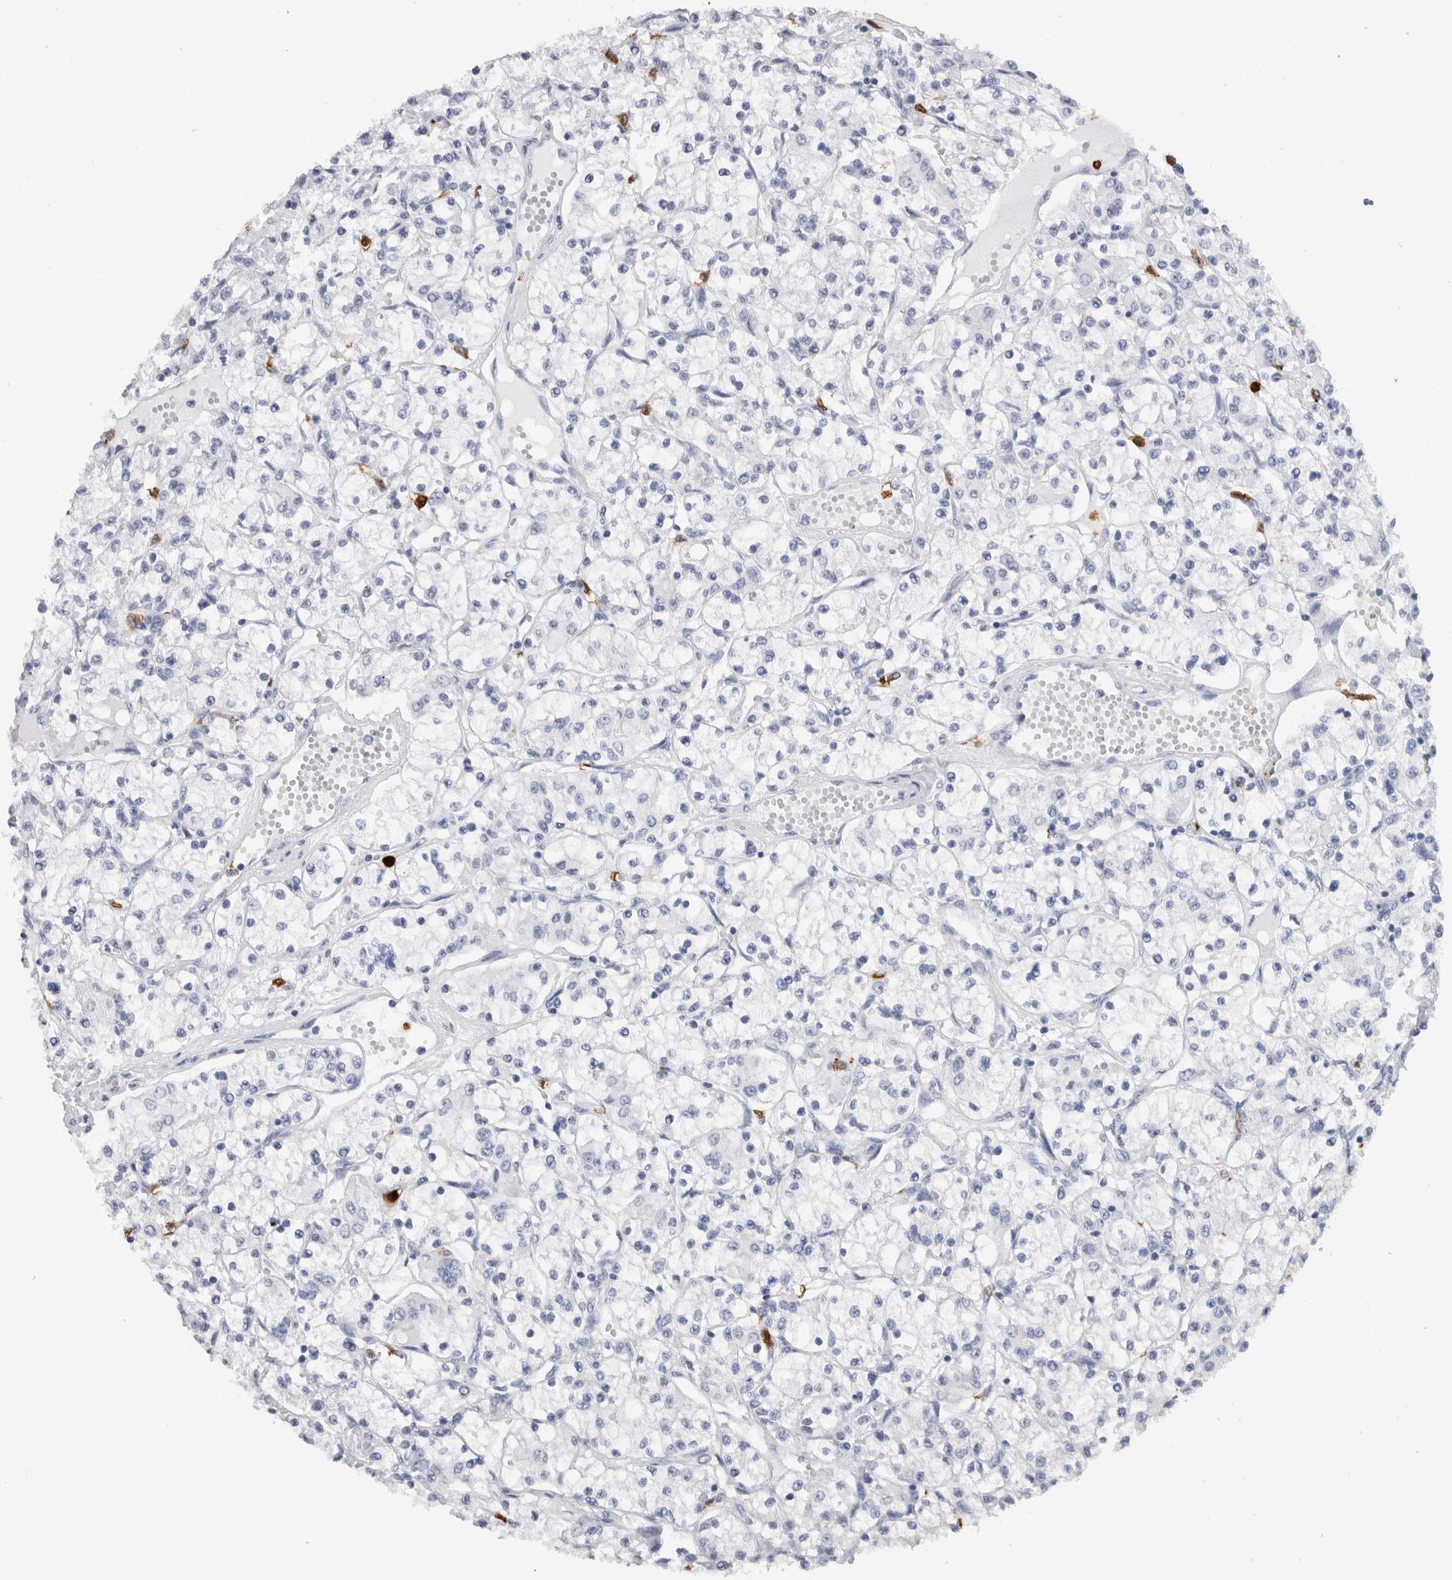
{"staining": {"intensity": "negative", "quantity": "none", "location": "none"}, "tissue": "renal cancer", "cell_type": "Tumor cells", "image_type": "cancer", "snomed": [{"axis": "morphology", "description": "Adenocarcinoma, NOS"}, {"axis": "topography", "description": "Kidney"}], "caption": "Protein analysis of adenocarcinoma (renal) exhibits no significant staining in tumor cells.", "gene": "S100A8", "patient": {"sex": "female", "age": 59}}